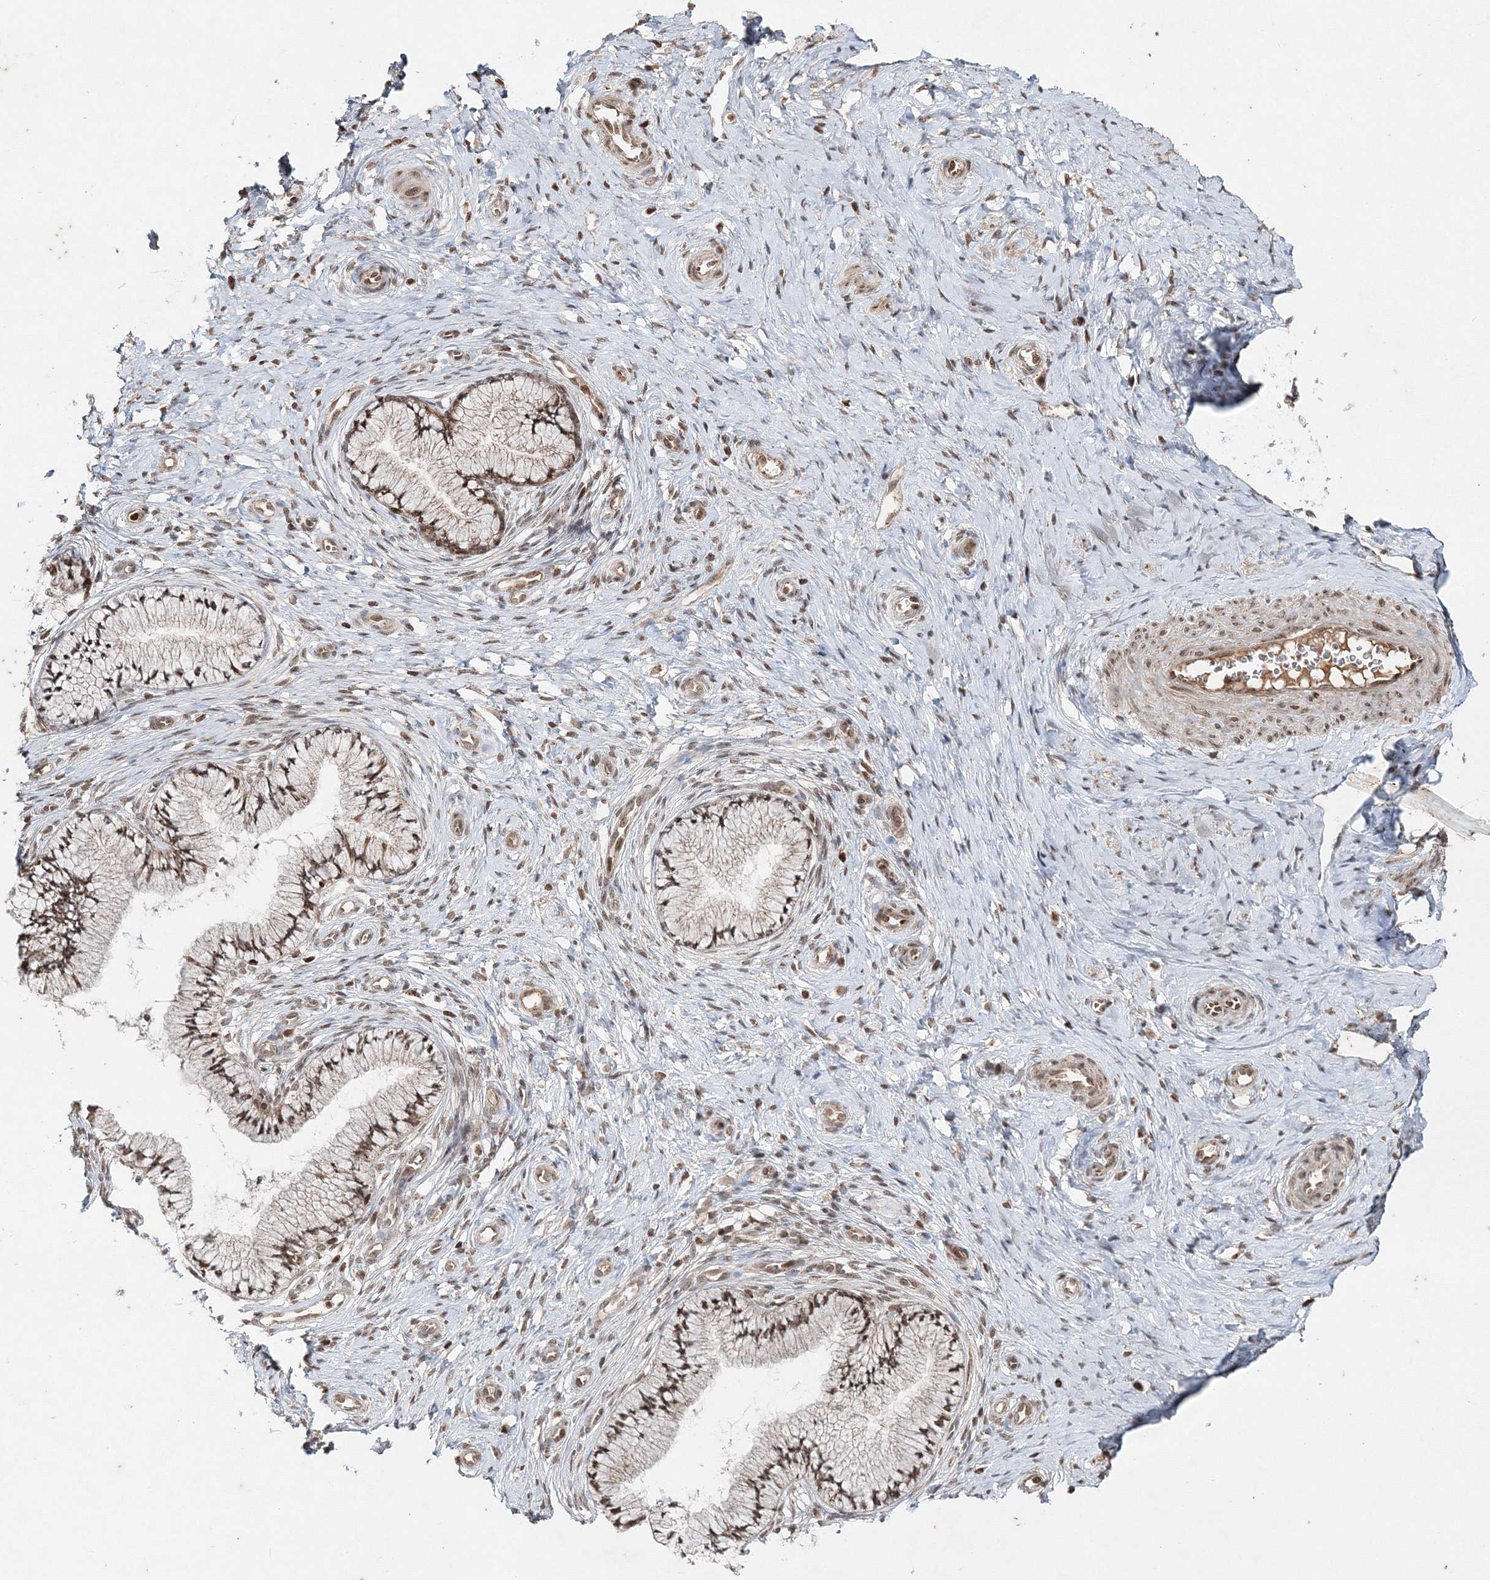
{"staining": {"intensity": "moderate", "quantity": ">75%", "location": "cytoplasmic/membranous,nuclear"}, "tissue": "cervix", "cell_type": "Glandular cells", "image_type": "normal", "snomed": [{"axis": "morphology", "description": "Normal tissue, NOS"}, {"axis": "topography", "description": "Cervix"}], "caption": "About >75% of glandular cells in benign cervix reveal moderate cytoplasmic/membranous,nuclear protein expression as visualized by brown immunohistochemical staining.", "gene": "CARM1", "patient": {"sex": "female", "age": 36}}